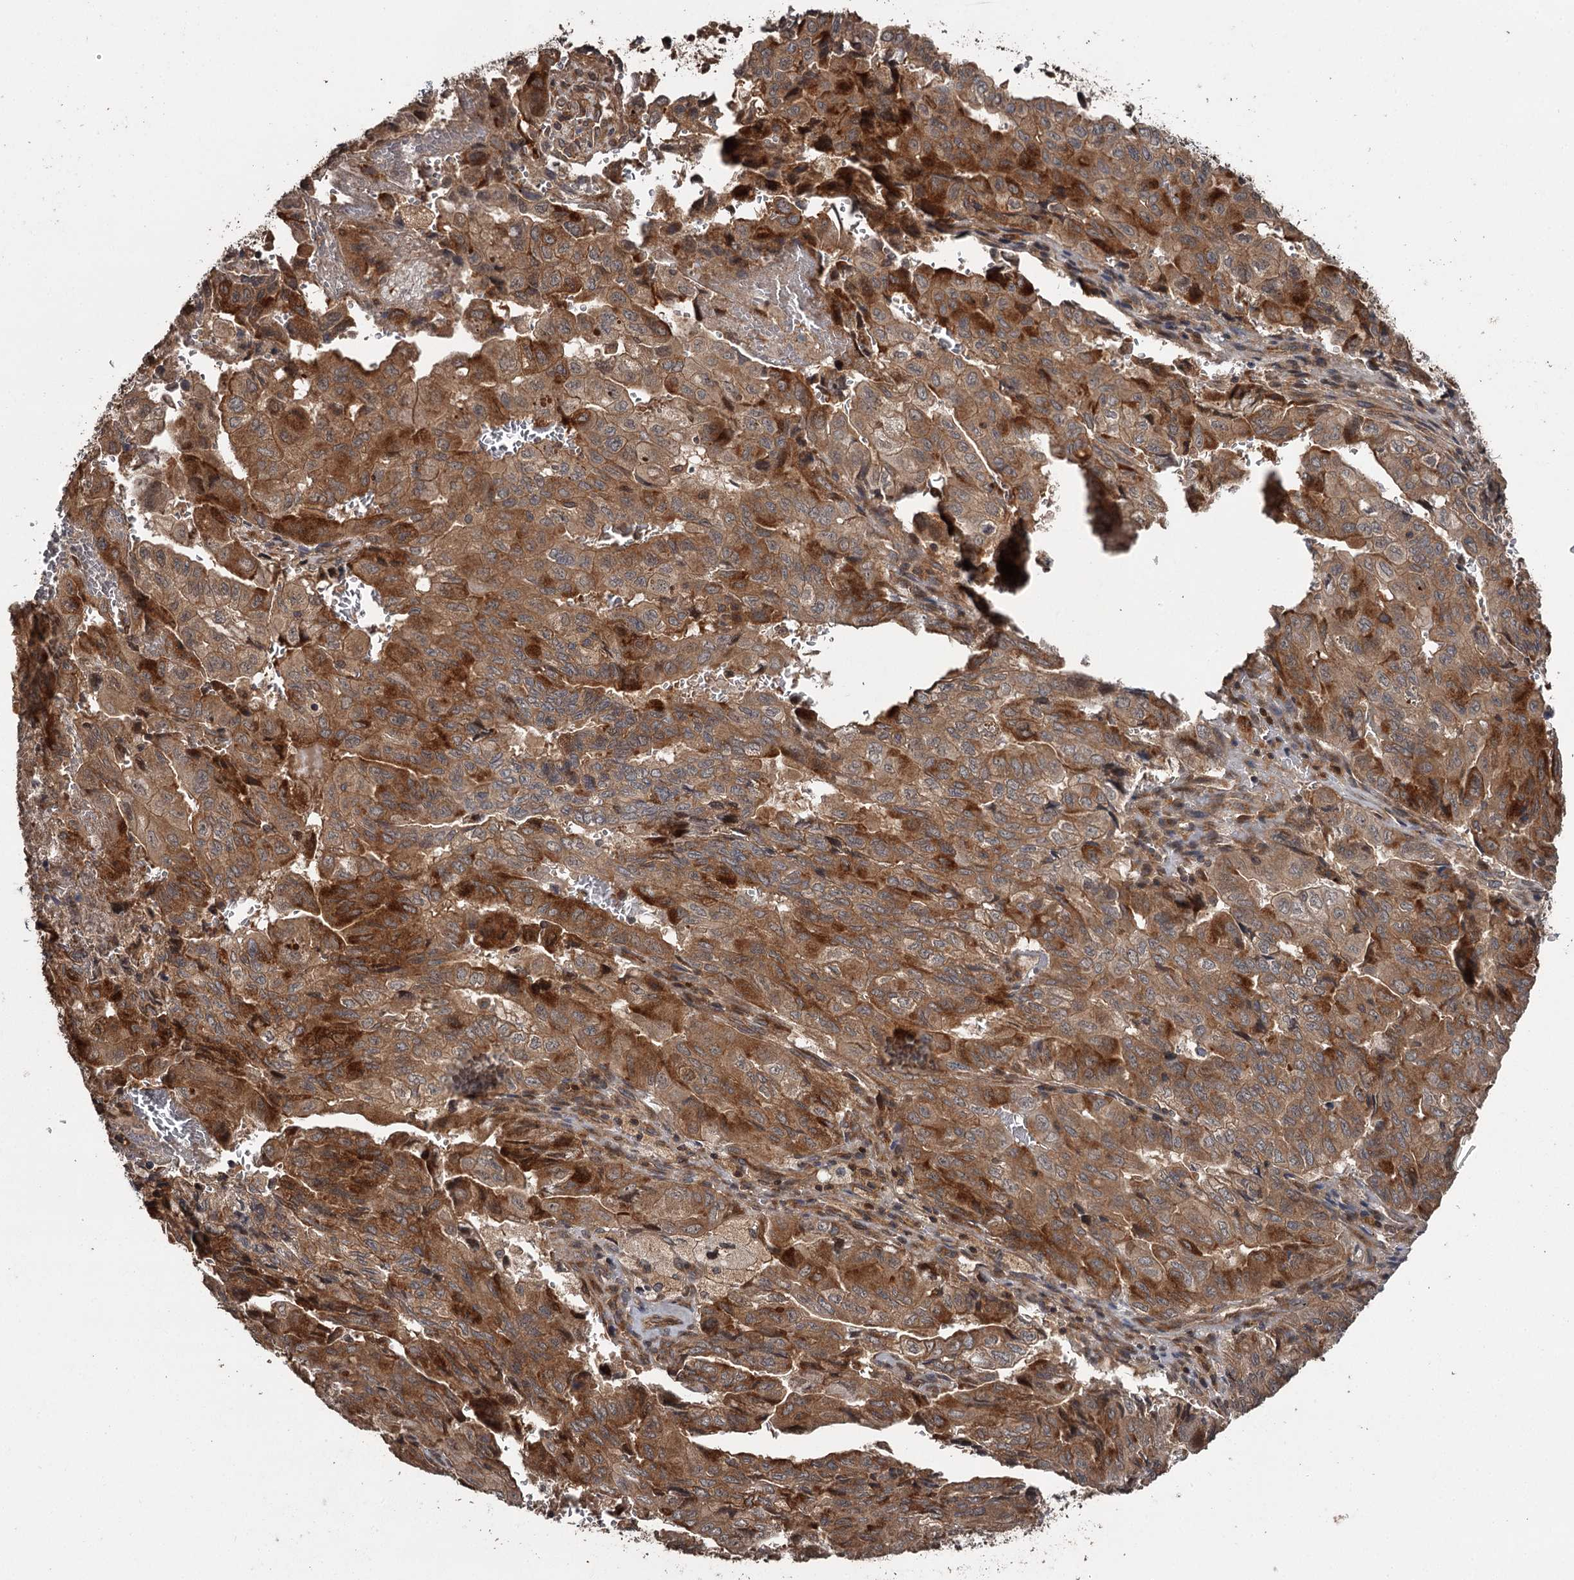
{"staining": {"intensity": "strong", "quantity": ">75%", "location": "cytoplasmic/membranous"}, "tissue": "pancreatic cancer", "cell_type": "Tumor cells", "image_type": "cancer", "snomed": [{"axis": "morphology", "description": "Adenocarcinoma, NOS"}, {"axis": "topography", "description": "Pancreas"}], "caption": "Tumor cells reveal high levels of strong cytoplasmic/membranous staining in about >75% of cells in human pancreatic adenocarcinoma.", "gene": "RAB21", "patient": {"sex": "male", "age": 59}}